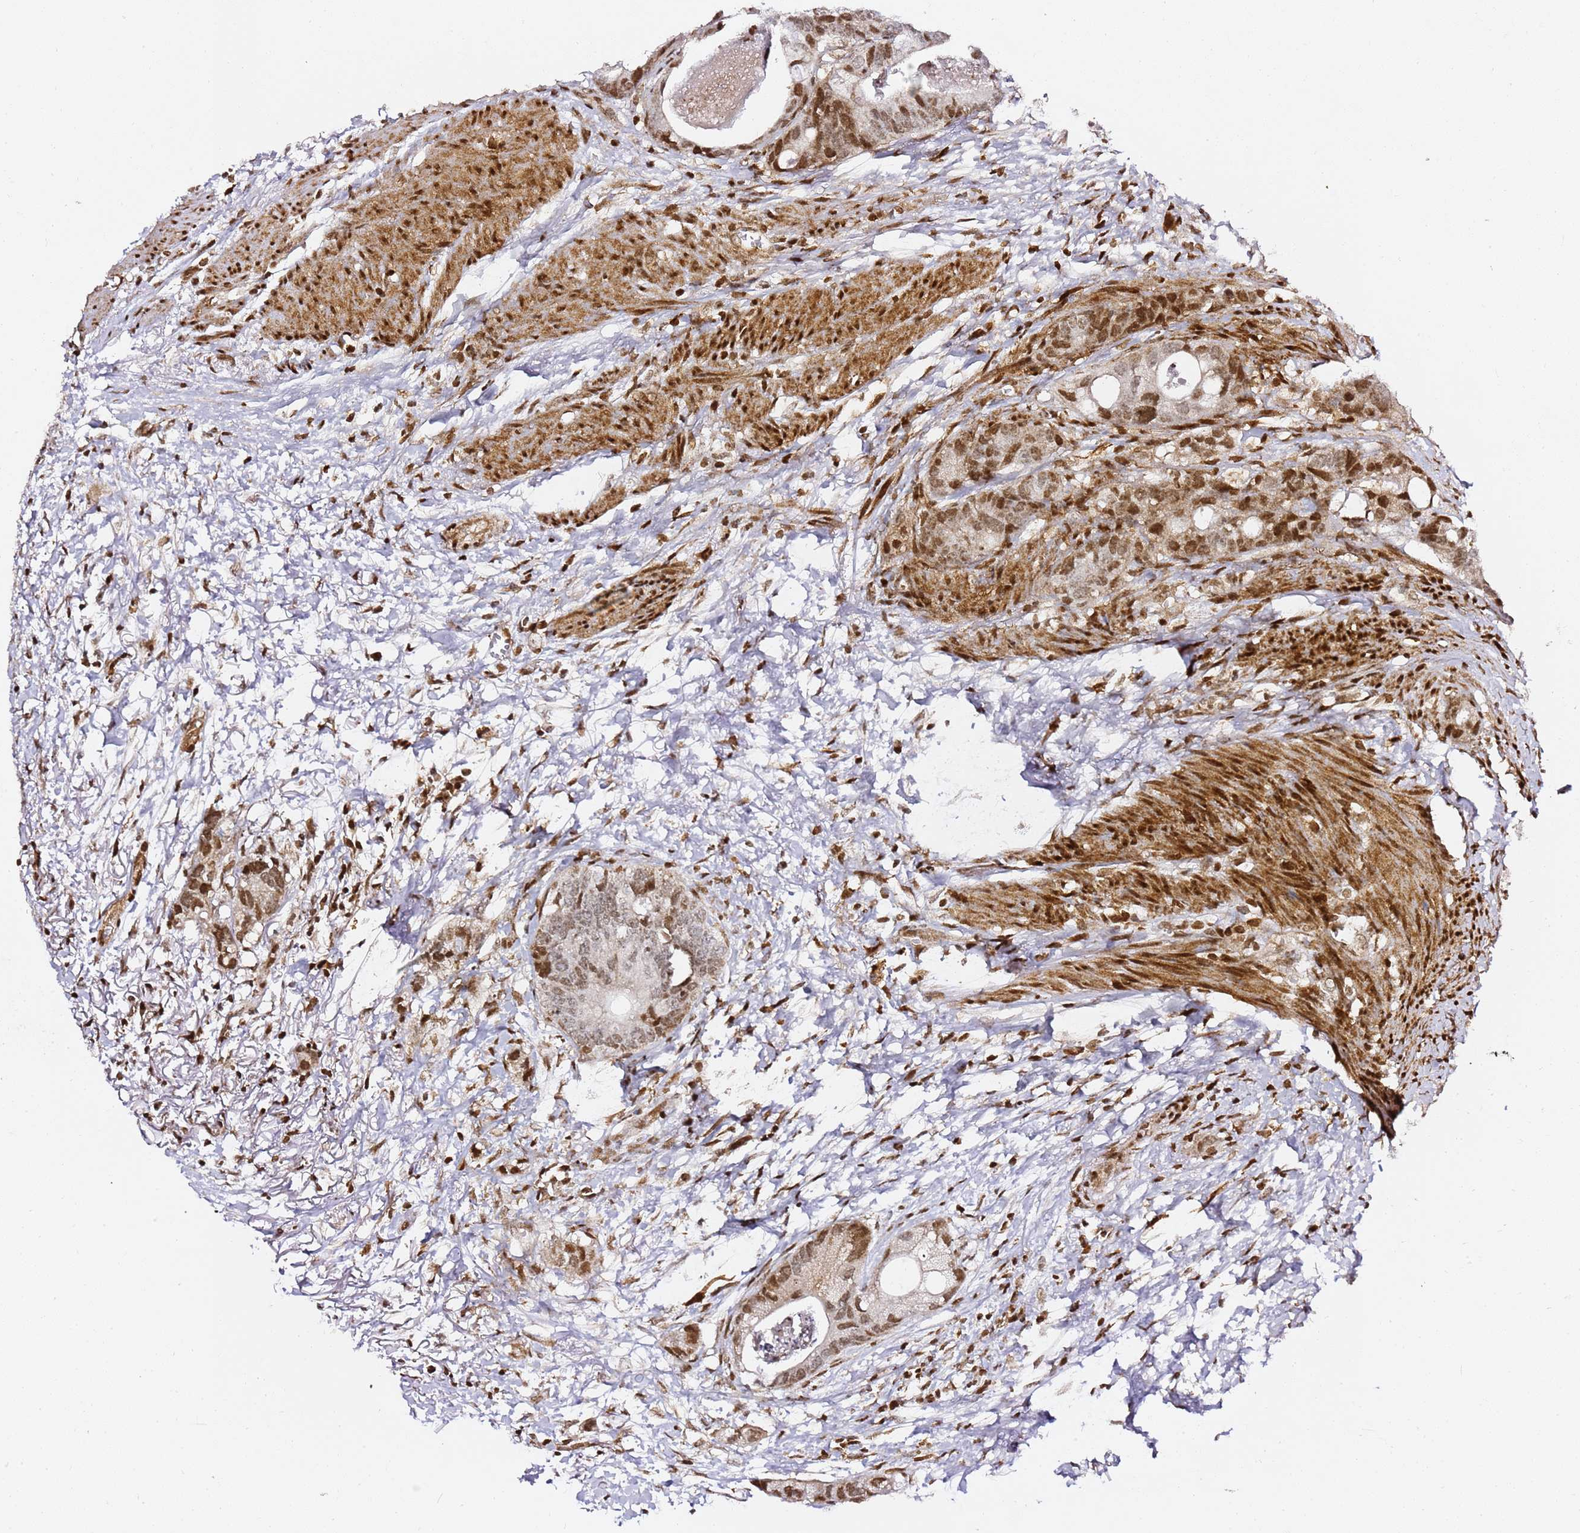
{"staining": {"intensity": "strong", "quantity": ">75%", "location": "nuclear"}, "tissue": "colorectal cancer", "cell_type": "Tumor cells", "image_type": "cancer", "snomed": [{"axis": "morphology", "description": "Adenocarcinoma, NOS"}, {"axis": "topography", "description": "Colon"}], "caption": "Colorectal cancer tissue shows strong nuclear positivity in about >75% of tumor cells, visualized by immunohistochemistry.", "gene": "GBP2", "patient": {"sex": "female", "age": 57}}